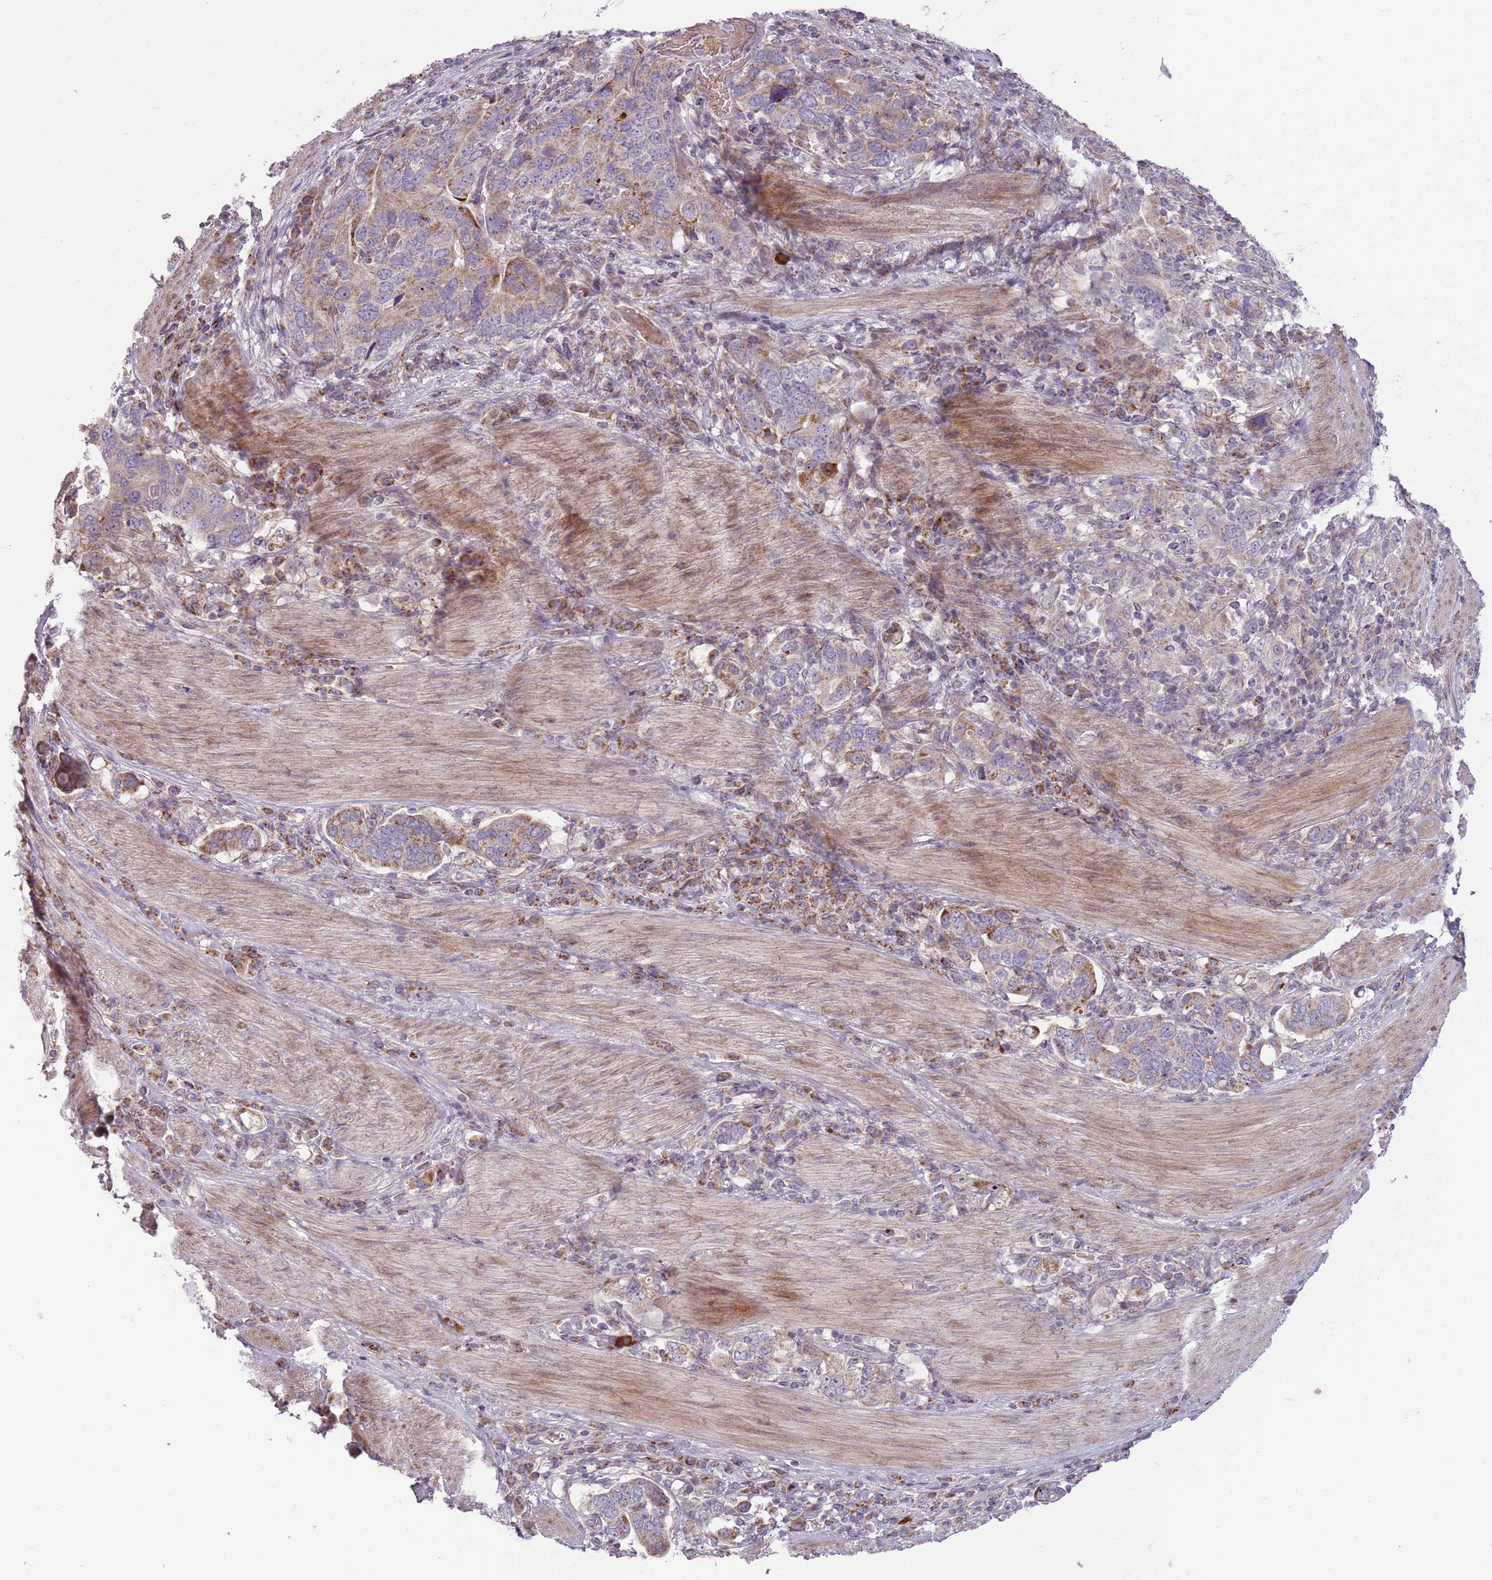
{"staining": {"intensity": "moderate", "quantity": "<25%", "location": "cytoplasmic/membranous"}, "tissue": "stomach cancer", "cell_type": "Tumor cells", "image_type": "cancer", "snomed": [{"axis": "morphology", "description": "Adenocarcinoma, NOS"}, {"axis": "topography", "description": "Stomach, upper"}, {"axis": "topography", "description": "Stomach"}], "caption": "This is an image of immunohistochemistry staining of stomach cancer, which shows moderate staining in the cytoplasmic/membranous of tumor cells.", "gene": "ZNF530", "patient": {"sex": "male", "age": 62}}